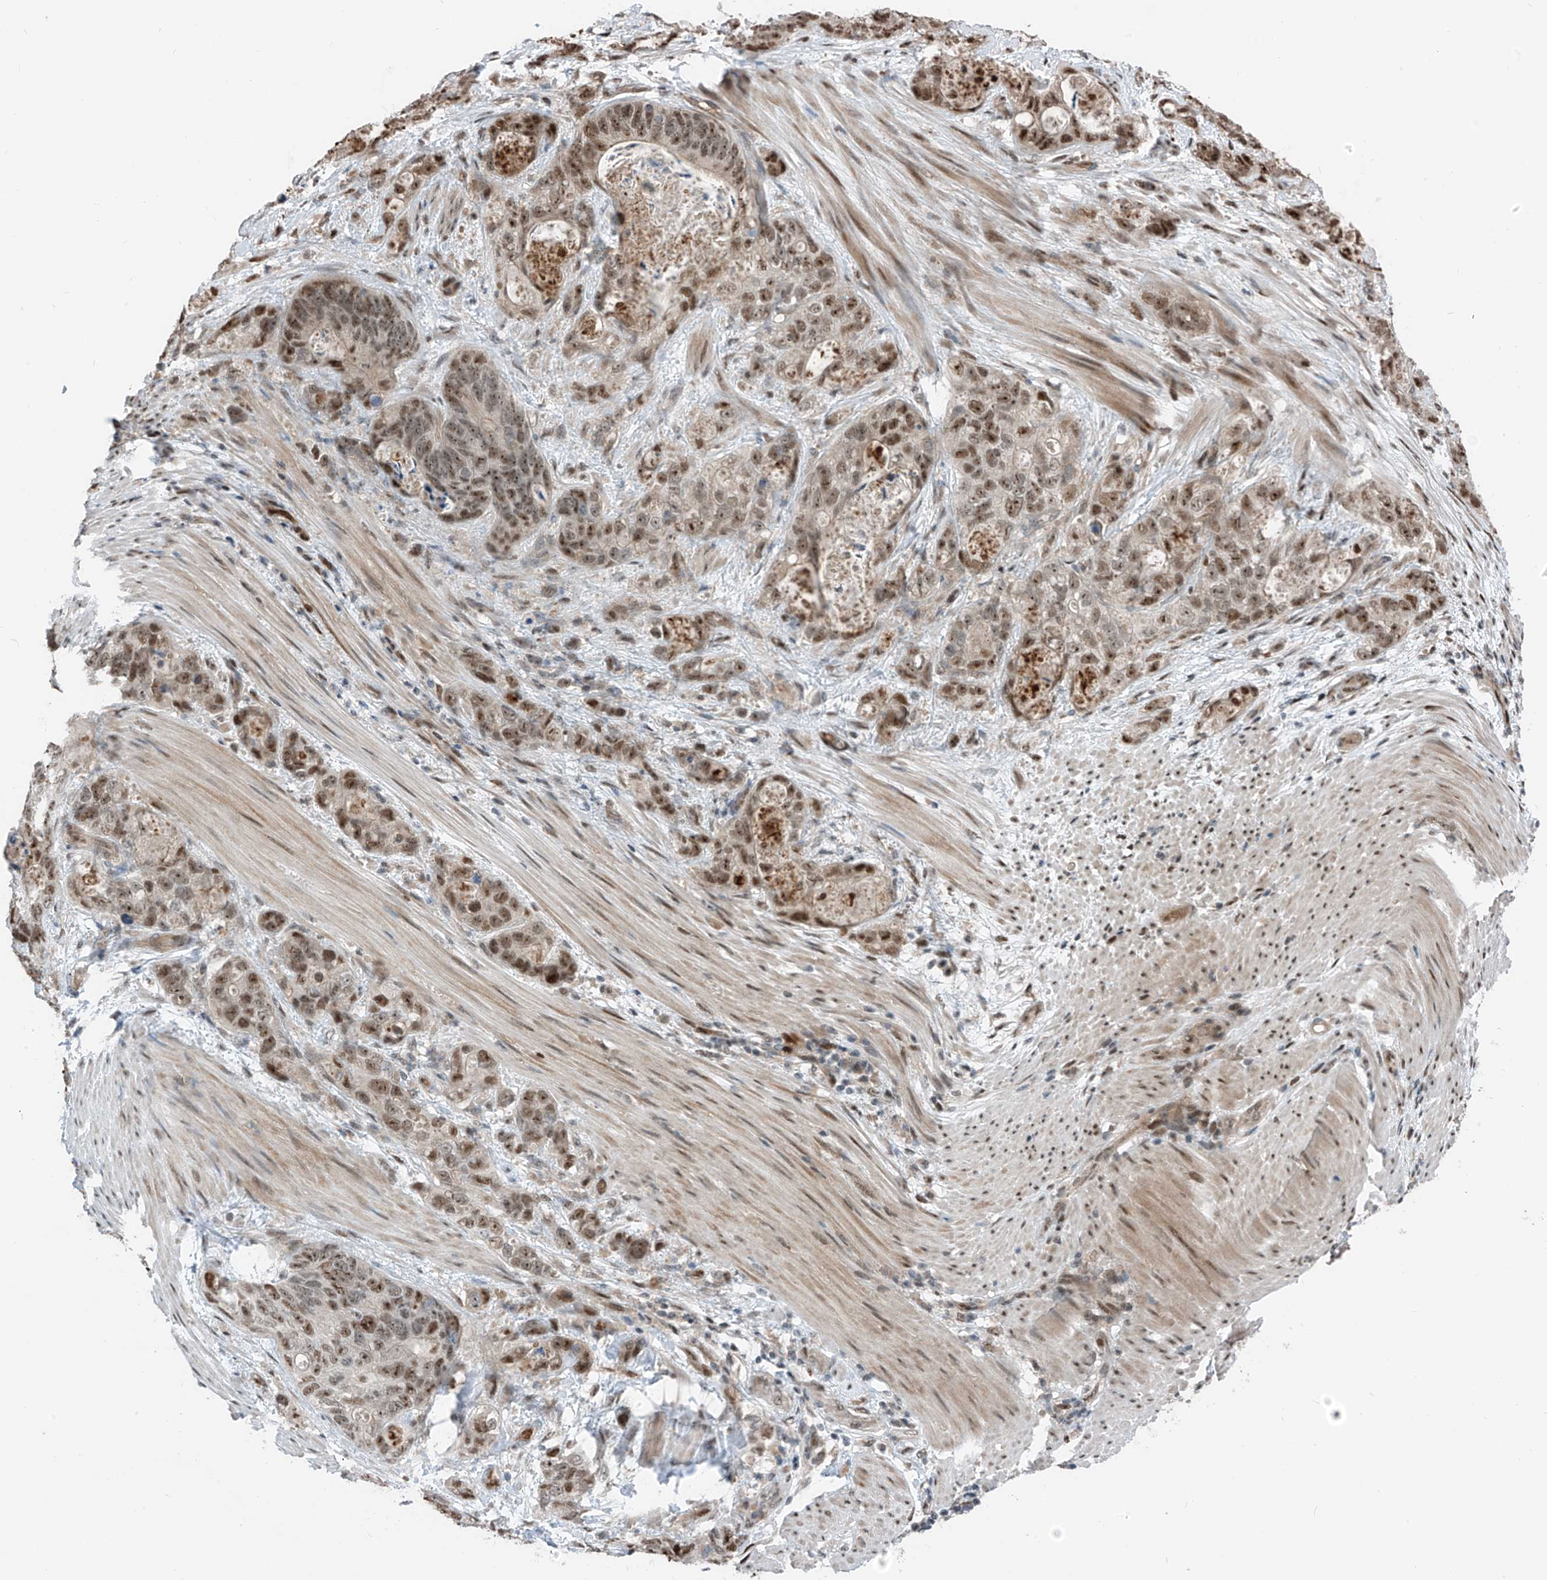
{"staining": {"intensity": "moderate", "quantity": ">75%", "location": "nuclear"}, "tissue": "stomach cancer", "cell_type": "Tumor cells", "image_type": "cancer", "snomed": [{"axis": "morphology", "description": "Normal tissue, NOS"}, {"axis": "morphology", "description": "Adenocarcinoma, NOS"}, {"axis": "topography", "description": "Stomach"}], "caption": "This is an image of IHC staining of stomach cancer, which shows moderate positivity in the nuclear of tumor cells.", "gene": "RBP7", "patient": {"sex": "female", "age": 89}}